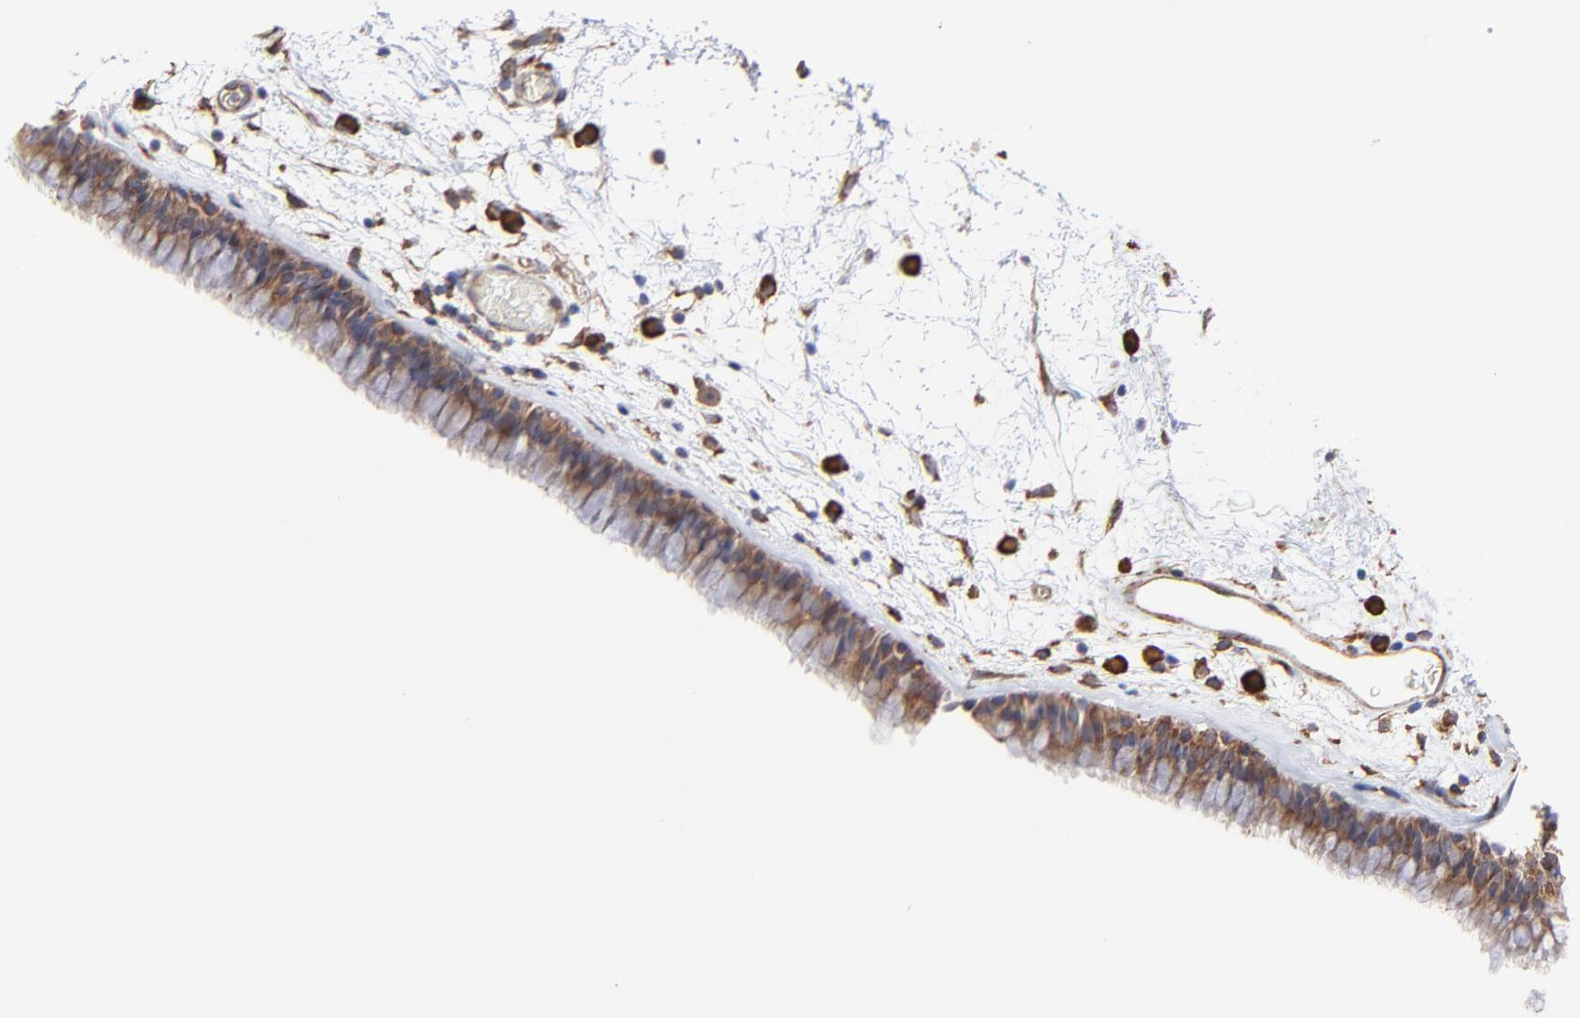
{"staining": {"intensity": "moderate", "quantity": ">75%", "location": "cytoplasmic/membranous"}, "tissue": "nasopharynx", "cell_type": "Respiratory epithelial cells", "image_type": "normal", "snomed": [{"axis": "morphology", "description": "Normal tissue, NOS"}, {"axis": "morphology", "description": "Inflammation, NOS"}, {"axis": "topography", "description": "Nasopharynx"}], "caption": "Immunohistochemical staining of unremarkable human nasopharynx exhibits >75% levels of moderate cytoplasmic/membranous protein positivity in about >75% of respiratory epithelial cells.", "gene": "PFKM", "patient": {"sex": "male", "age": 48}}